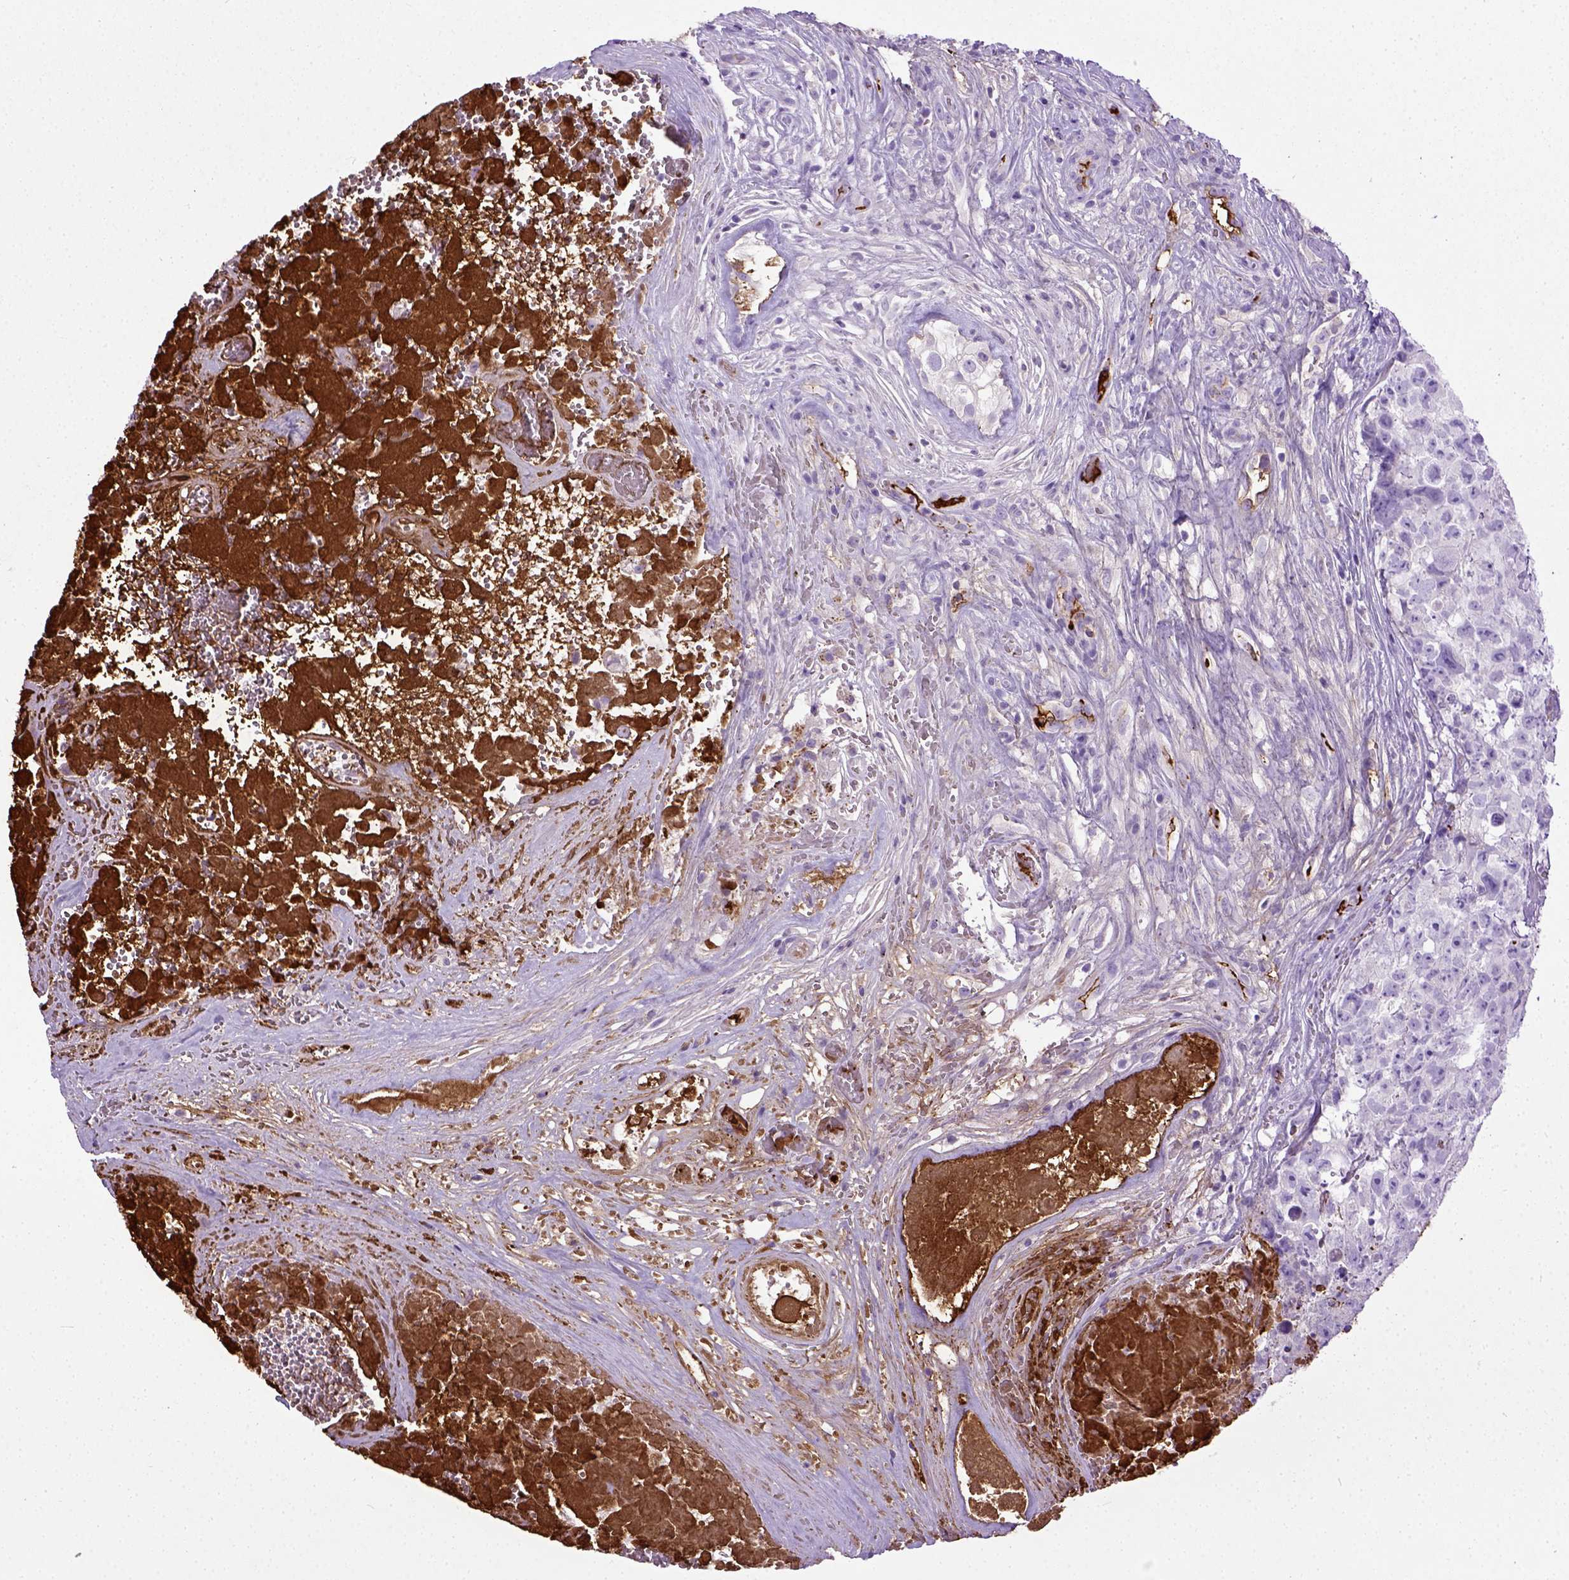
{"staining": {"intensity": "negative", "quantity": "none", "location": "none"}, "tissue": "testis cancer", "cell_type": "Tumor cells", "image_type": "cancer", "snomed": [{"axis": "morphology", "description": "Carcinoma, Embryonal, NOS"}, {"axis": "topography", "description": "Testis"}], "caption": "High magnification brightfield microscopy of embryonal carcinoma (testis) stained with DAB (3,3'-diaminobenzidine) (brown) and counterstained with hematoxylin (blue): tumor cells show no significant expression.", "gene": "ADAMTS8", "patient": {"sex": "male", "age": 18}}